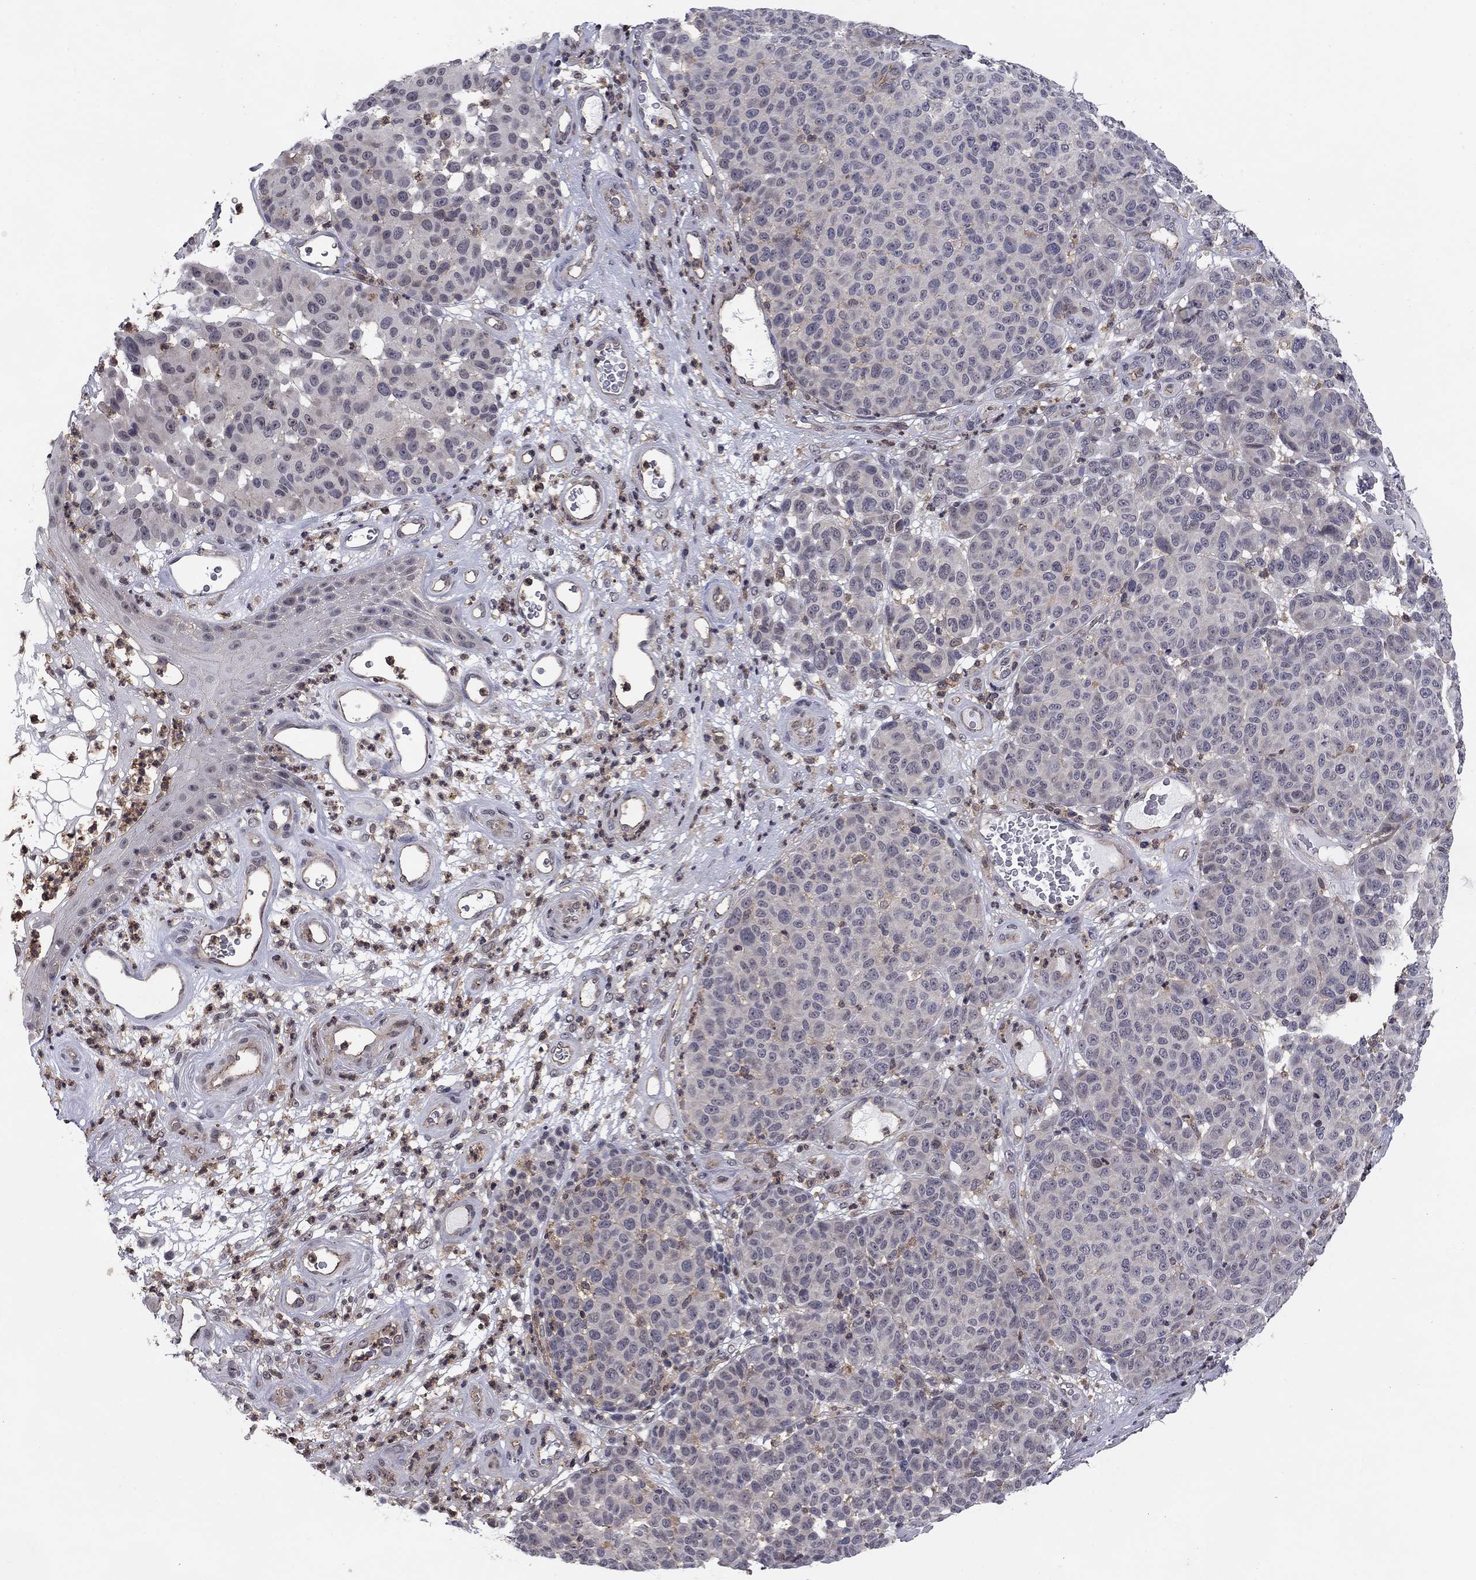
{"staining": {"intensity": "negative", "quantity": "none", "location": "none"}, "tissue": "melanoma", "cell_type": "Tumor cells", "image_type": "cancer", "snomed": [{"axis": "morphology", "description": "Malignant melanoma, NOS"}, {"axis": "topography", "description": "Skin"}], "caption": "DAB (3,3'-diaminobenzidine) immunohistochemical staining of malignant melanoma displays no significant staining in tumor cells.", "gene": "PLCB2", "patient": {"sex": "male", "age": 59}}